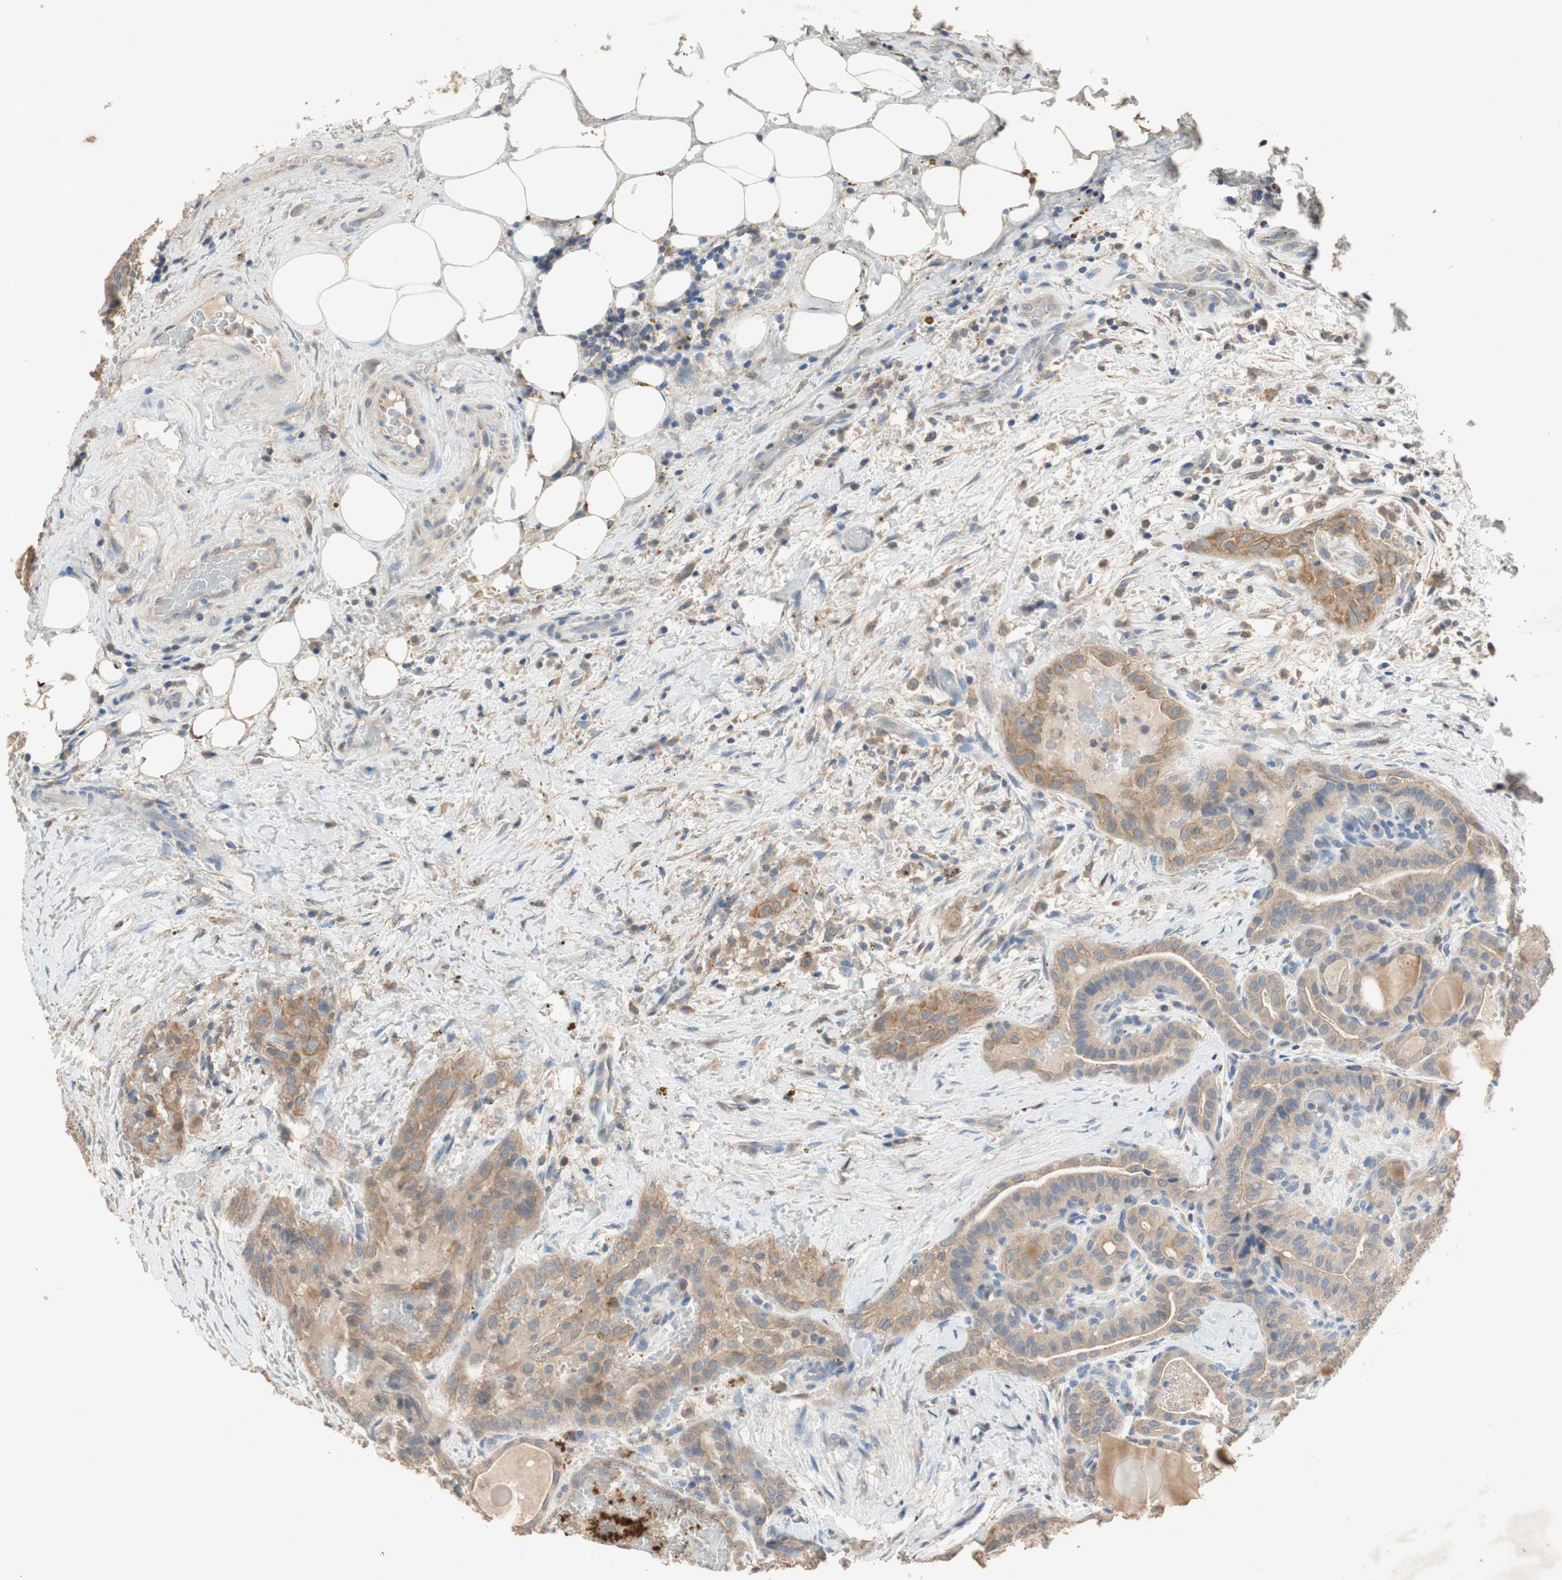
{"staining": {"intensity": "moderate", "quantity": ">75%", "location": "cytoplasmic/membranous"}, "tissue": "thyroid cancer", "cell_type": "Tumor cells", "image_type": "cancer", "snomed": [{"axis": "morphology", "description": "Papillary adenocarcinoma, NOS"}, {"axis": "topography", "description": "Thyroid gland"}], "caption": "Immunohistochemistry (IHC) of thyroid cancer shows medium levels of moderate cytoplasmic/membranous positivity in approximately >75% of tumor cells.", "gene": "ADAP1", "patient": {"sex": "male", "age": 77}}